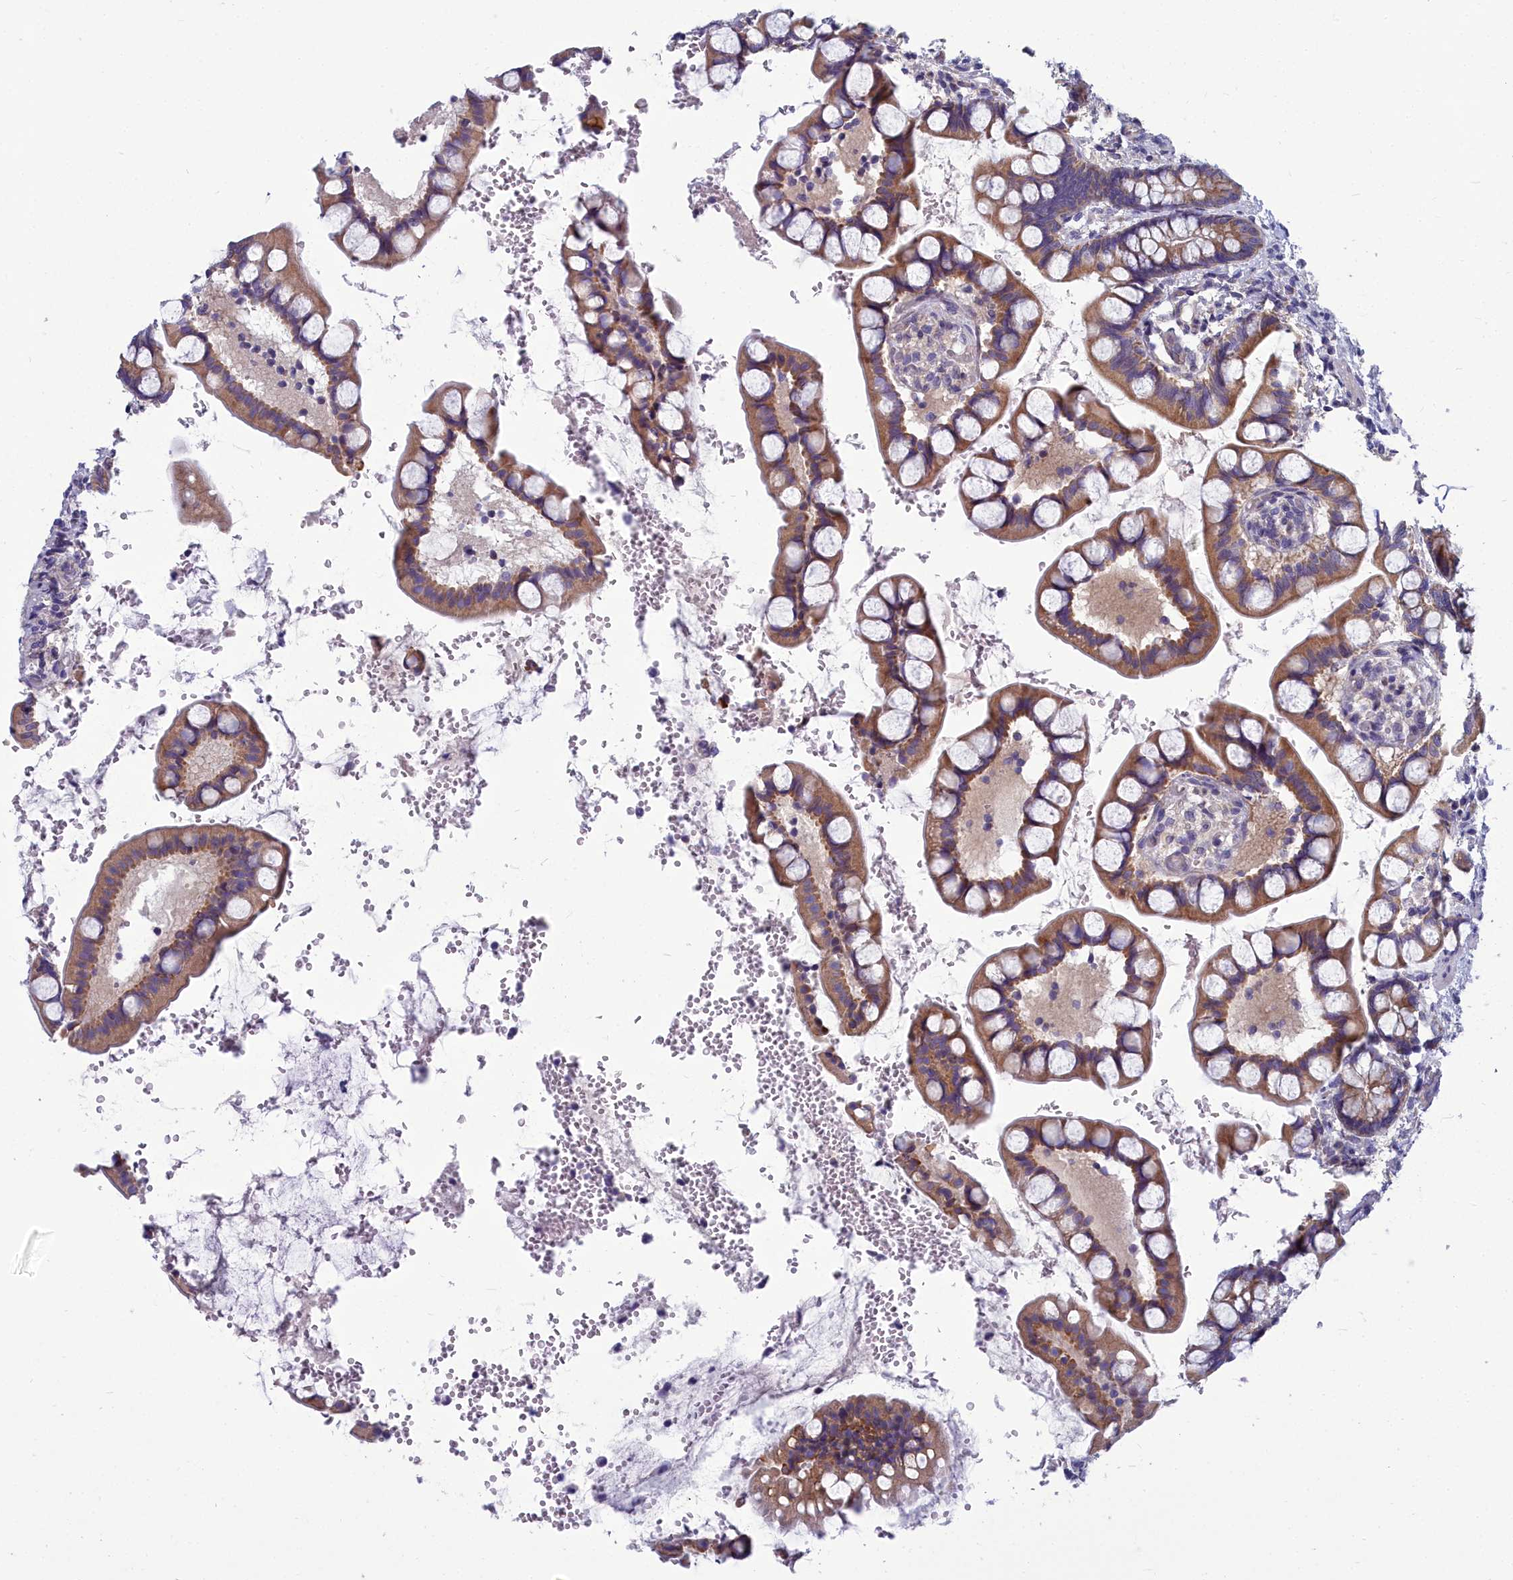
{"staining": {"intensity": "moderate", "quantity": ">75%", "location": "cytoplasmic/membranous"}, "tissue": "small intestine", "cell_type": "Glandular cells", "image_type": "normal", "snomed": [{"axis": "morphology", "description": "Normal tissue, NOS"}, {"axis": "topography", "description": "Small intestine"}], "caption": "Normal small intestine shows moderate cytoplasmic/membranous positivity in about >75% of glandular cells.", "gene": "COX20", "patient": {"sex": "male", "age": 52}}